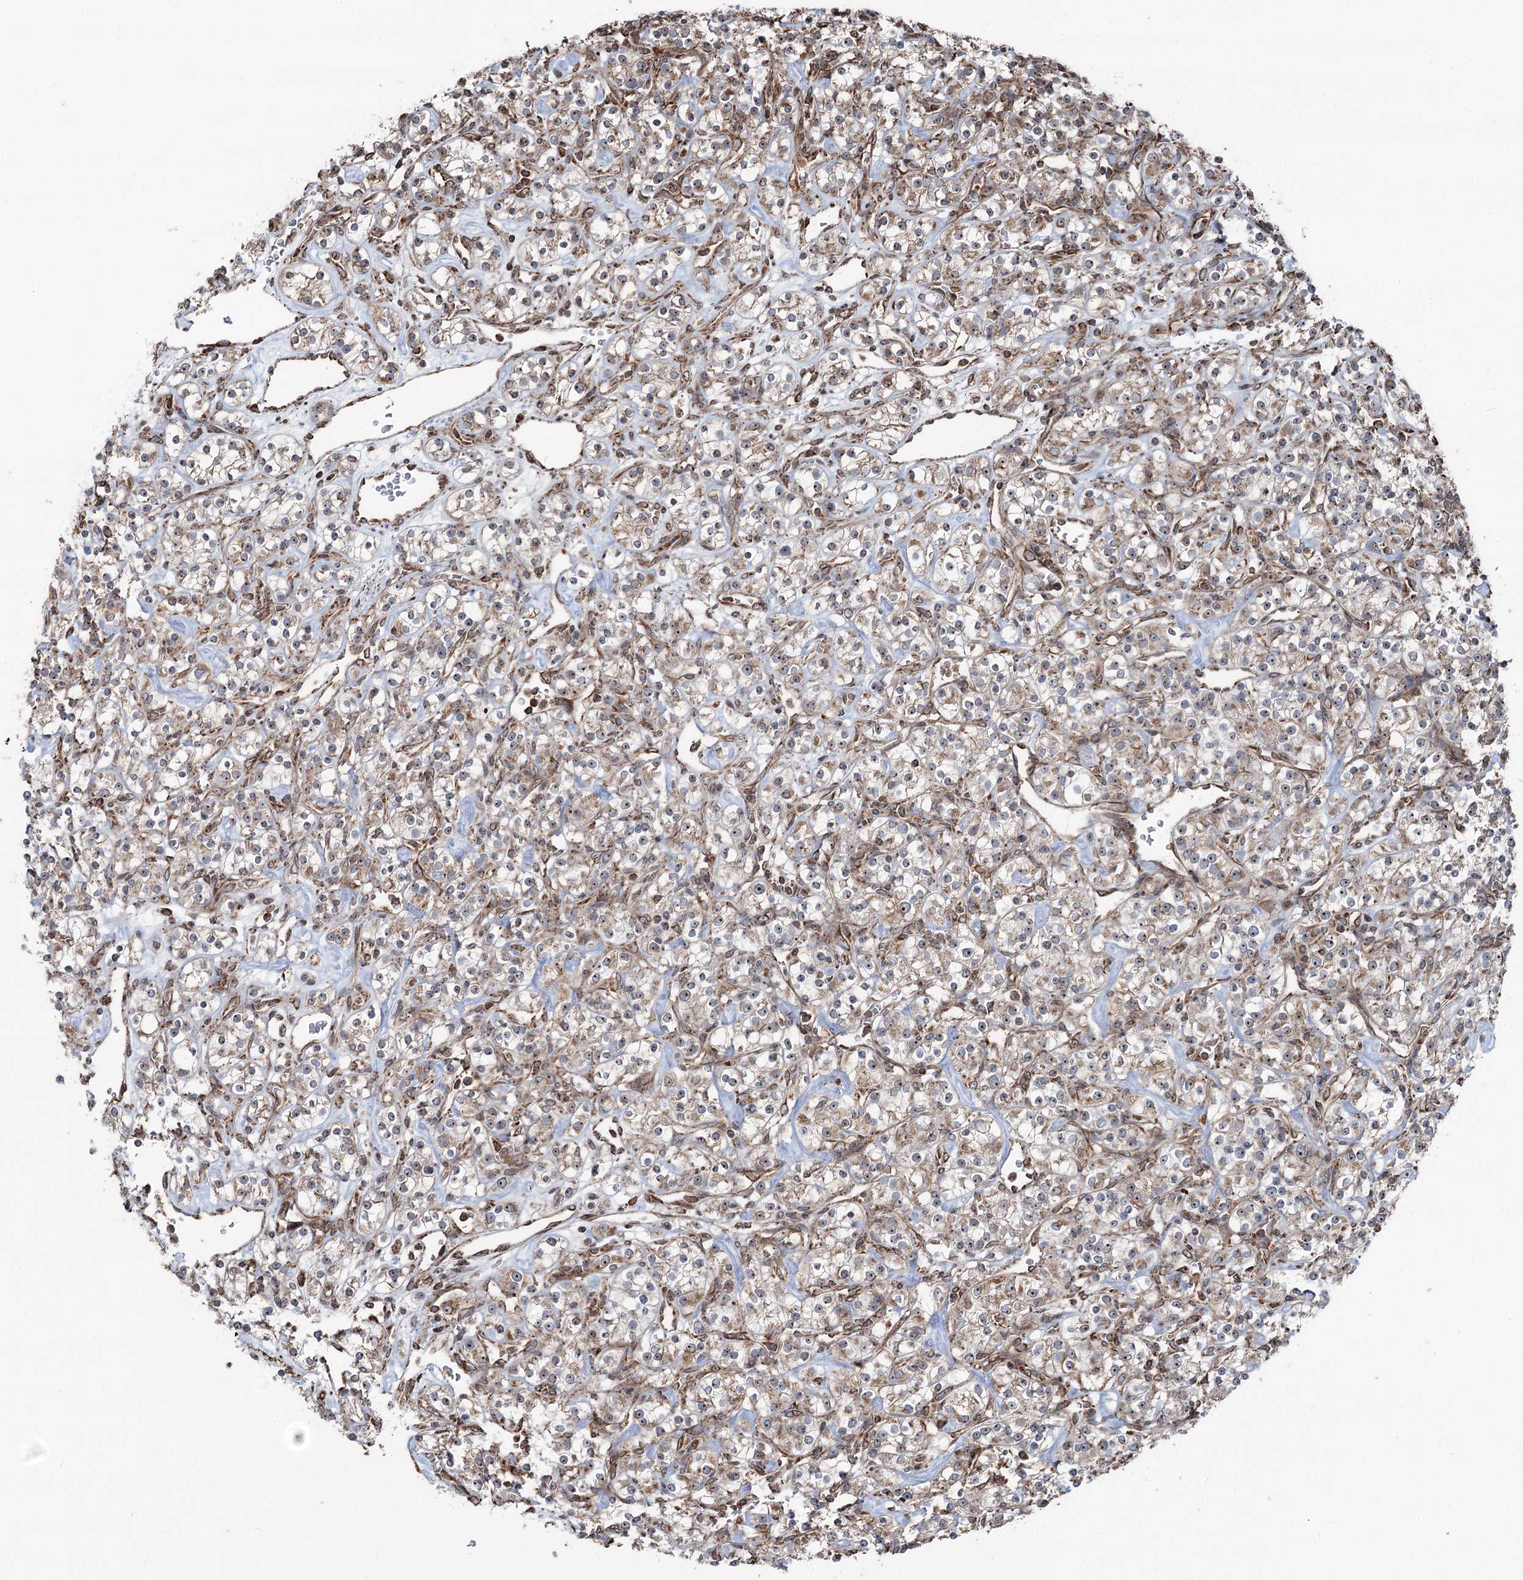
{"staining": {"intensity": "weak", "quantity": ">75%", "location": "cytoplasmic/membranous,nuclear"}, "tissue": "renal cancer", "cell_type": "Tumor cells", "image_type": "cancer", "snomed": [{"axis": "morphology", "description": "Adenocarcinoma, NOS"}, {"axis": "topography", "description": "Kidney"}], "caption": "Protein staining shows weak cytoplasmic/membranous and nuclear expression in approximately >75% of tumor cells in adenocarcinoma (renal).", "gene": "STEEP1", "patient": {"sex": "male", "age": 77}}